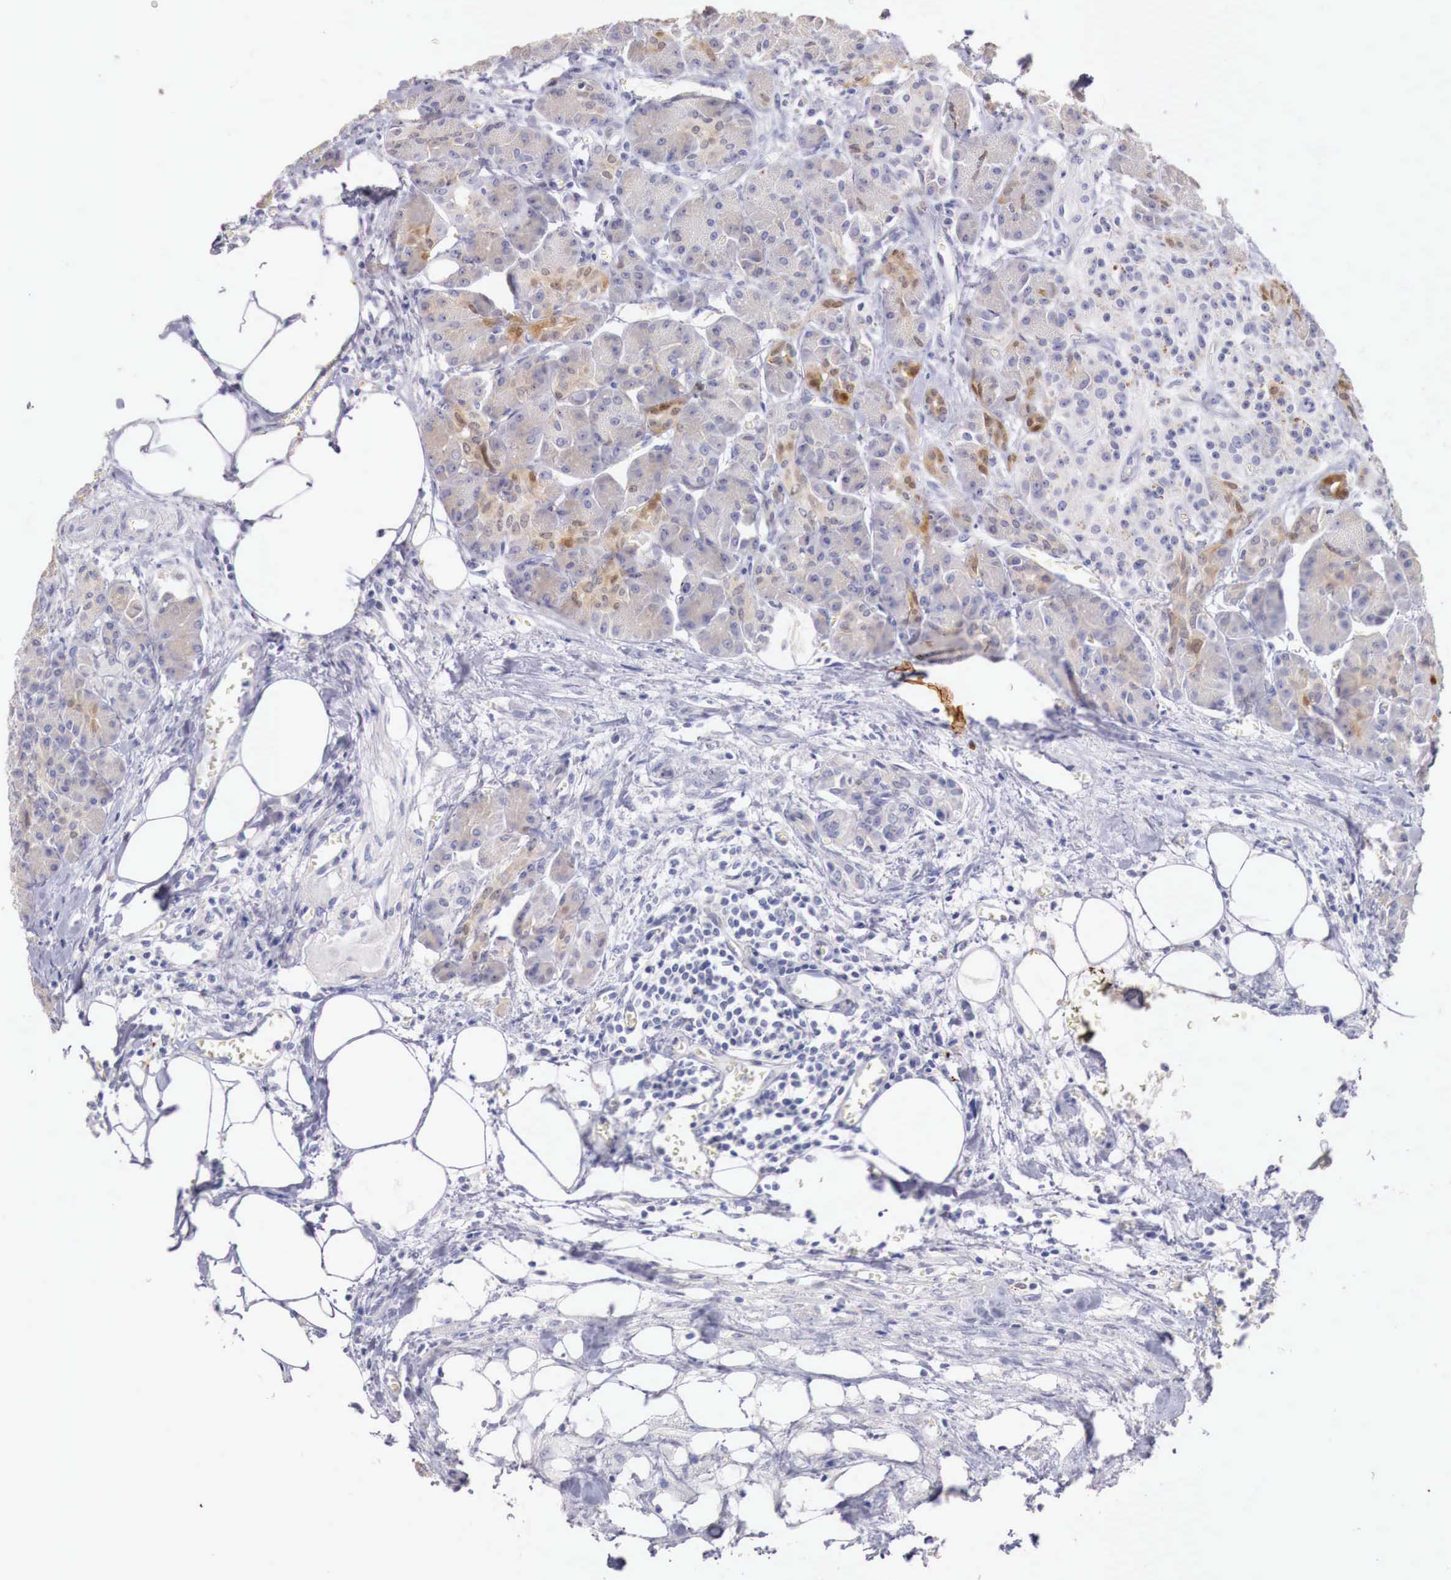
{"staining": {"intensity": "moderate", "quantity": "25%-75%", "location": "cytoplasmic/membranous,nuclear"}, "tissue": "pancreas", "cell_type": "Exocrine glandular cells", "image_type": "normal", "snomed": [{"axis": "morphology", "description": "Normal tissue, NOS"}, {"axis": "topography", "description": "Pancreas"}], "caption": "Approximately 25%-75% of exocrine glandular cells in unremarkable human pancreas show moderate cytoplasmic/membranous,nuclear protein positivity as visualized by brown immunohistochemical staining.", "gene": "ITIH6", "patient": {"sex": "male", "age": 73}}